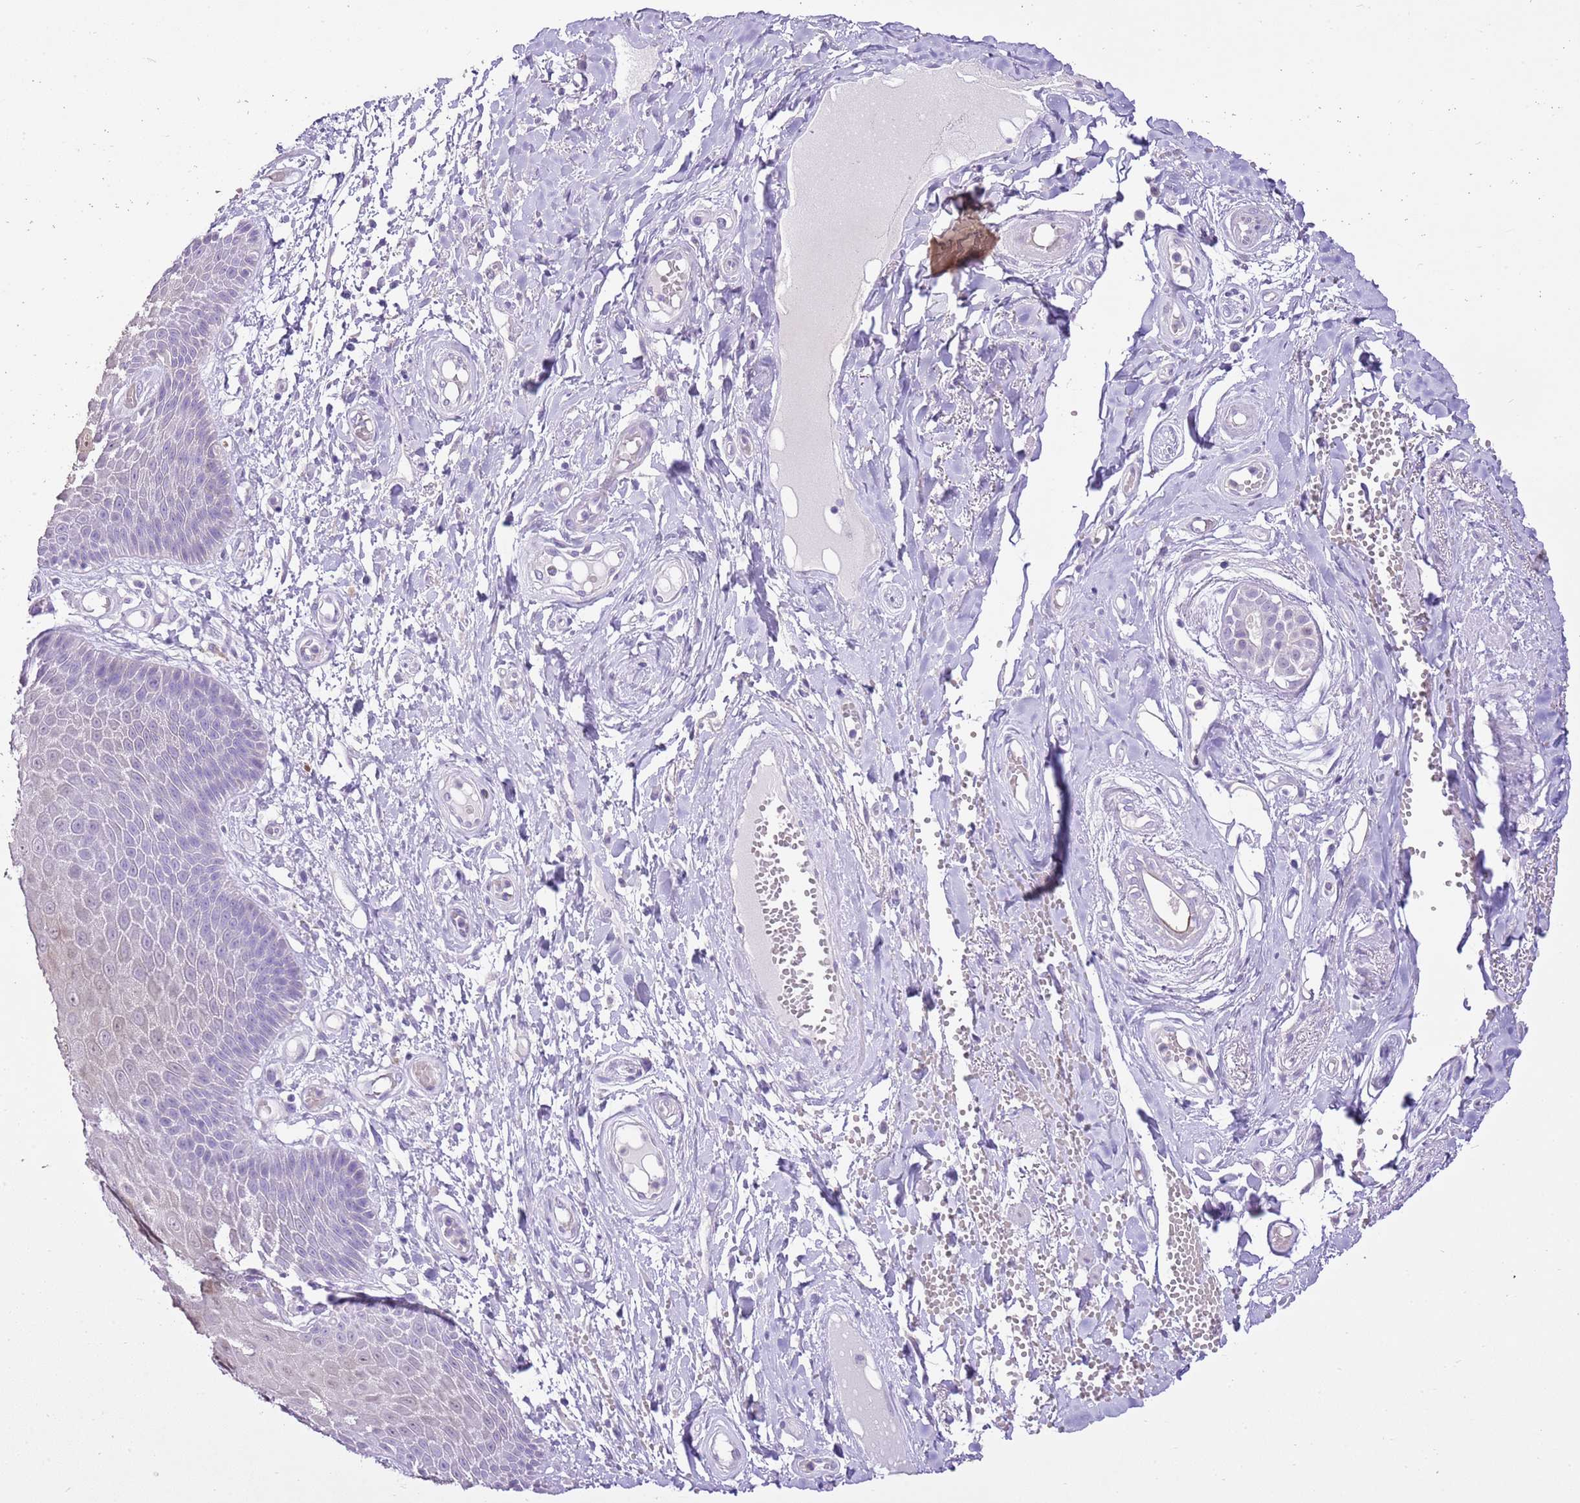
{"staining": {"intensity": "negative", "quantity": "none", "location": "none"}, "tissue": "skin", "cell_type": "Epidermal cells", "image_type": "normal", "snomed": [{"axis": "morphology", "description": "Normal tissue, NOS"}, {"axis": "topography", "description": "Anal"}], "caption": "Immunohistochemistry (IHC) micrograph of benign skin stained for a protein (brown), which displays no positivity in epidermal cells.", "gene": "XPO7", "patient": {"sex": "male", "age": 78}}